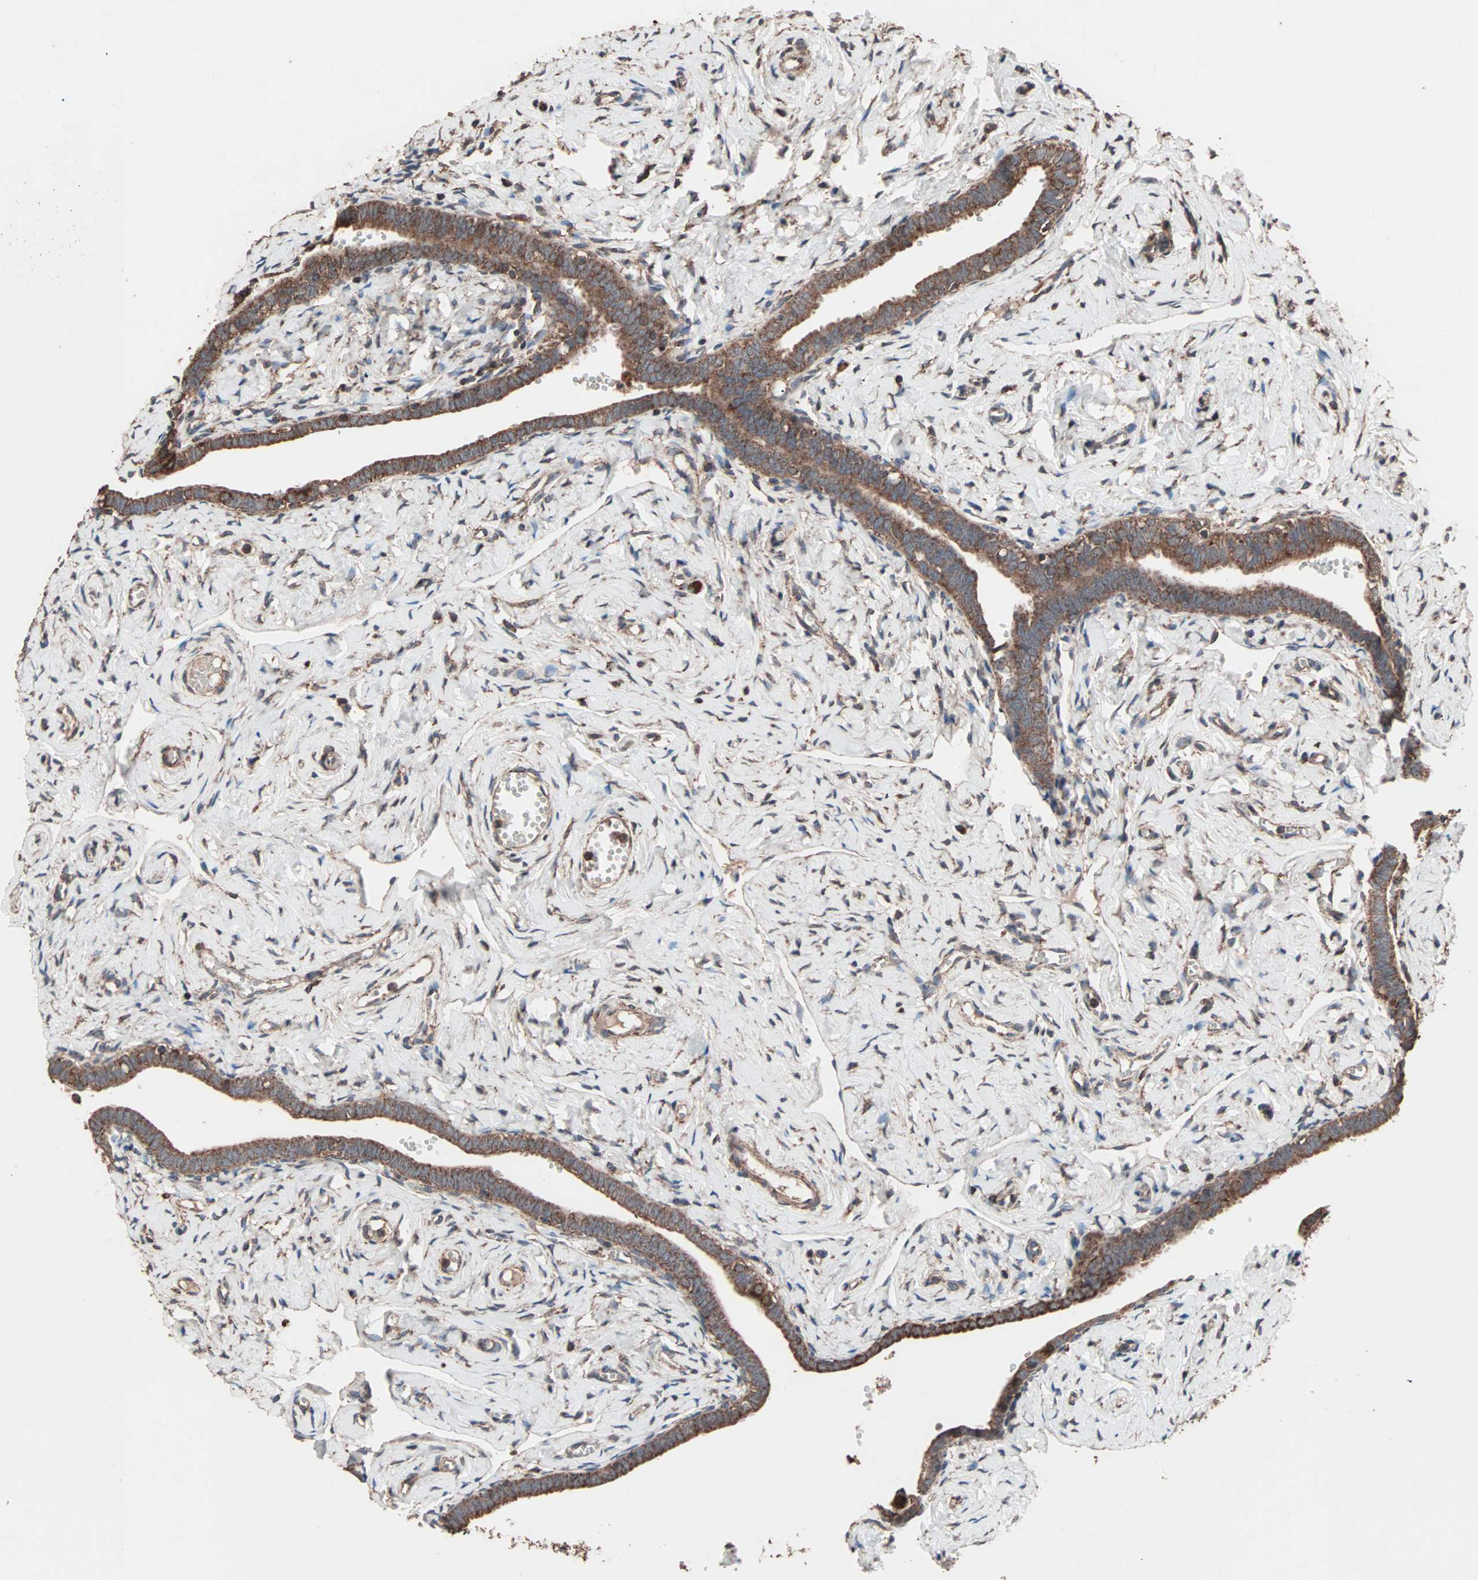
{"staining": {"intensity": "moderate", "quantity": ">75%", "location": "cytoplasmic/membranous"}, "tissue": "fallopian tube", "cell_type": "Glandular cells", "image_type": "normal", "snomed": [{"axis": "morphology", "description": "Normal tissue, NOS"}, {"axis": "topography", "description": "Fallopian tube"}], "caption": "Moderate cytoplasmic/membranous protein expression is appreciated in about >75% of glandular cells in fallopian tube. The protein of interest is stained brown, and the nuclei are stained in blue (DAB (3,3'-diaminobenzidine) IHC with brightfield microscopy, high magnification).", "gene": "MRPL2", "patient": {"sex": "female", "age": 71}}